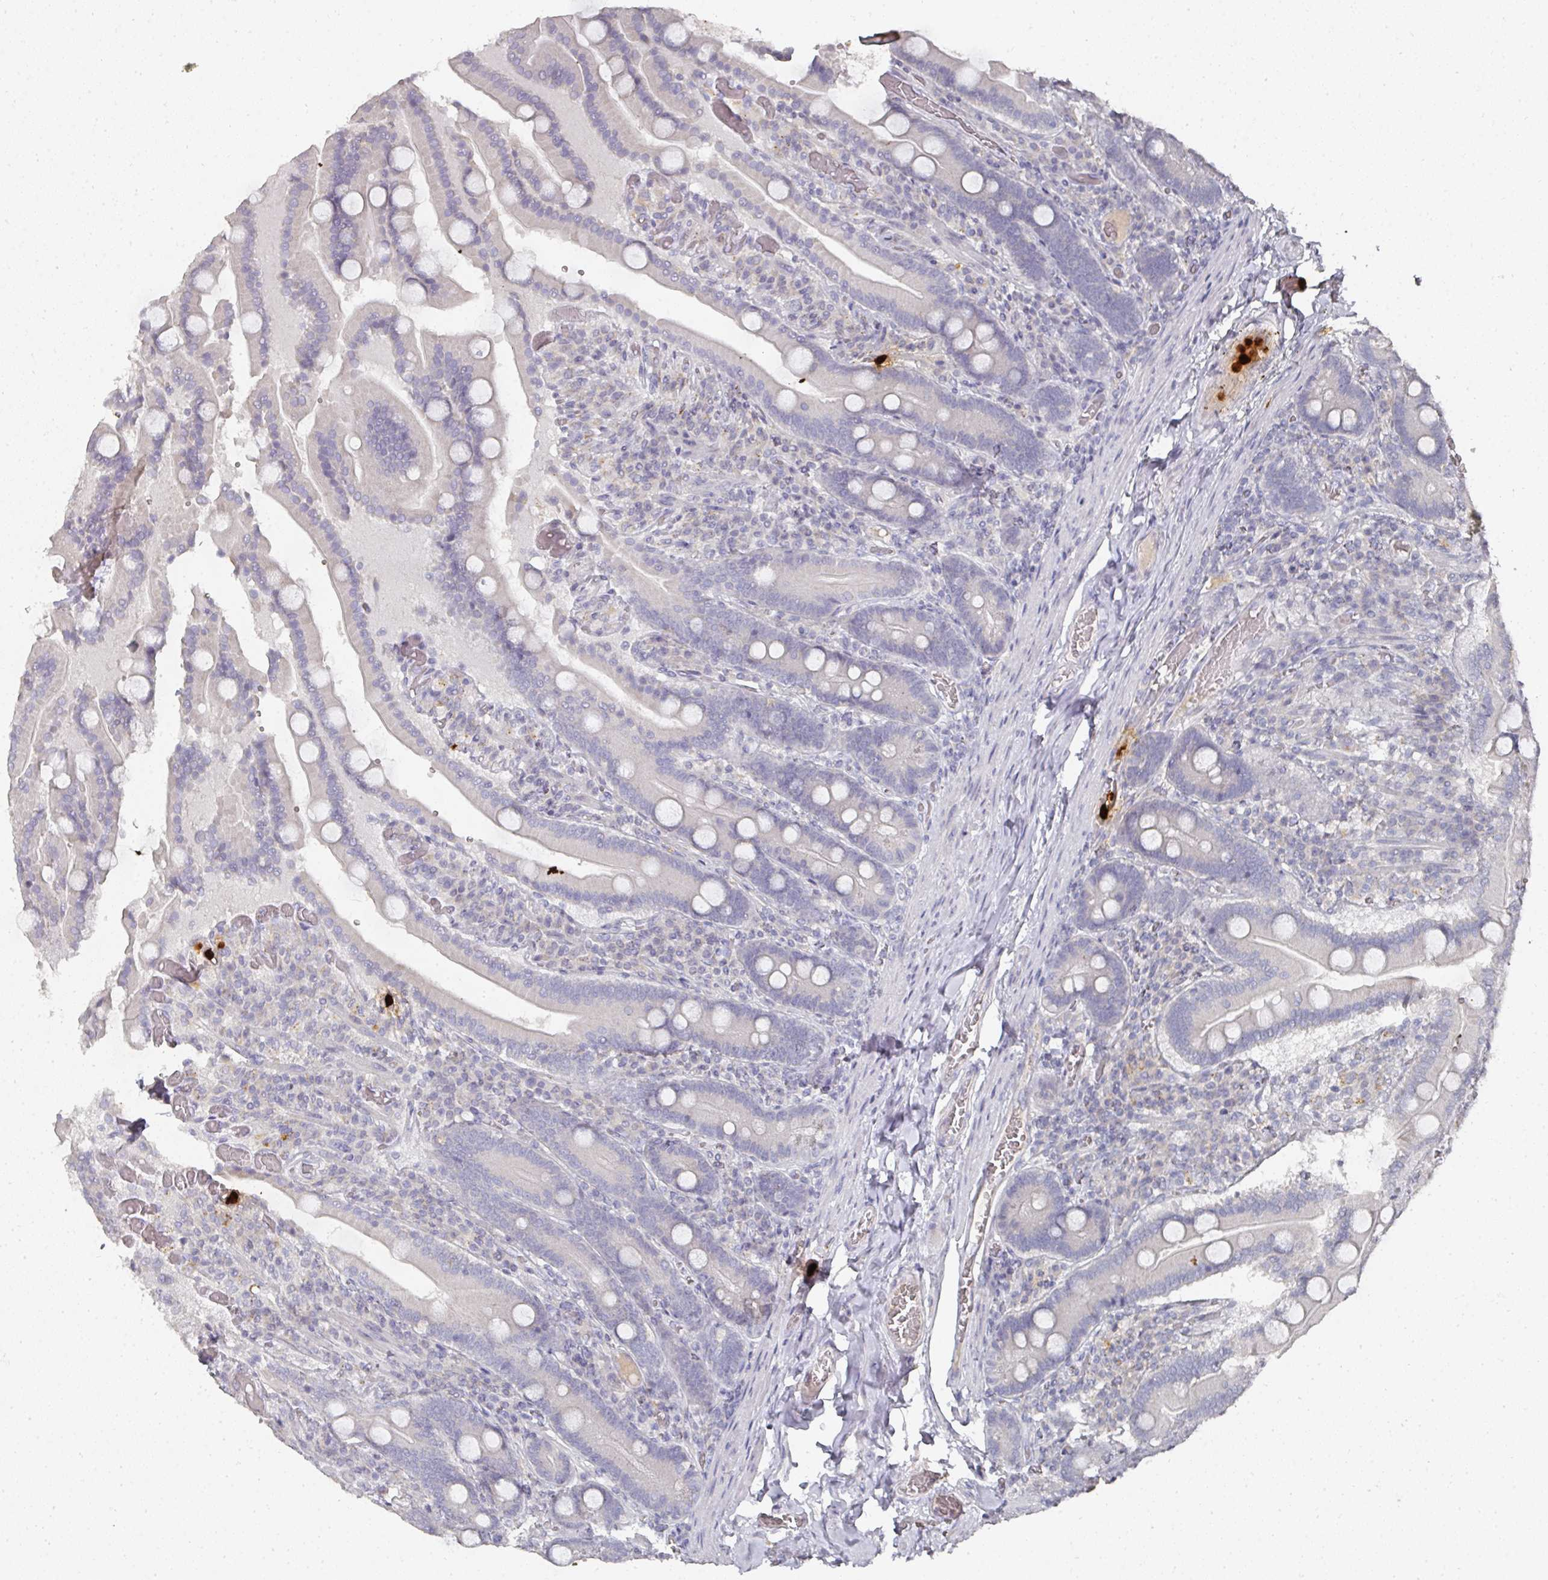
{"staining": {"intensity": "negative", "quantity": "none", "location": "none"}, "tissue": "duodenum", "cell_type": "Glandular cells", "image_type": "normal", "snomed": [{"axis": "morphology", "description": "Normal tissue, NOS"}, {"axis": "topography", "description": "Duodenum"}], "caption": "IHC of normal duodenum demonstrates no staining in glandular cells.", "gene": "CAMP", "patient": {"sex": "female", "age": 62}}